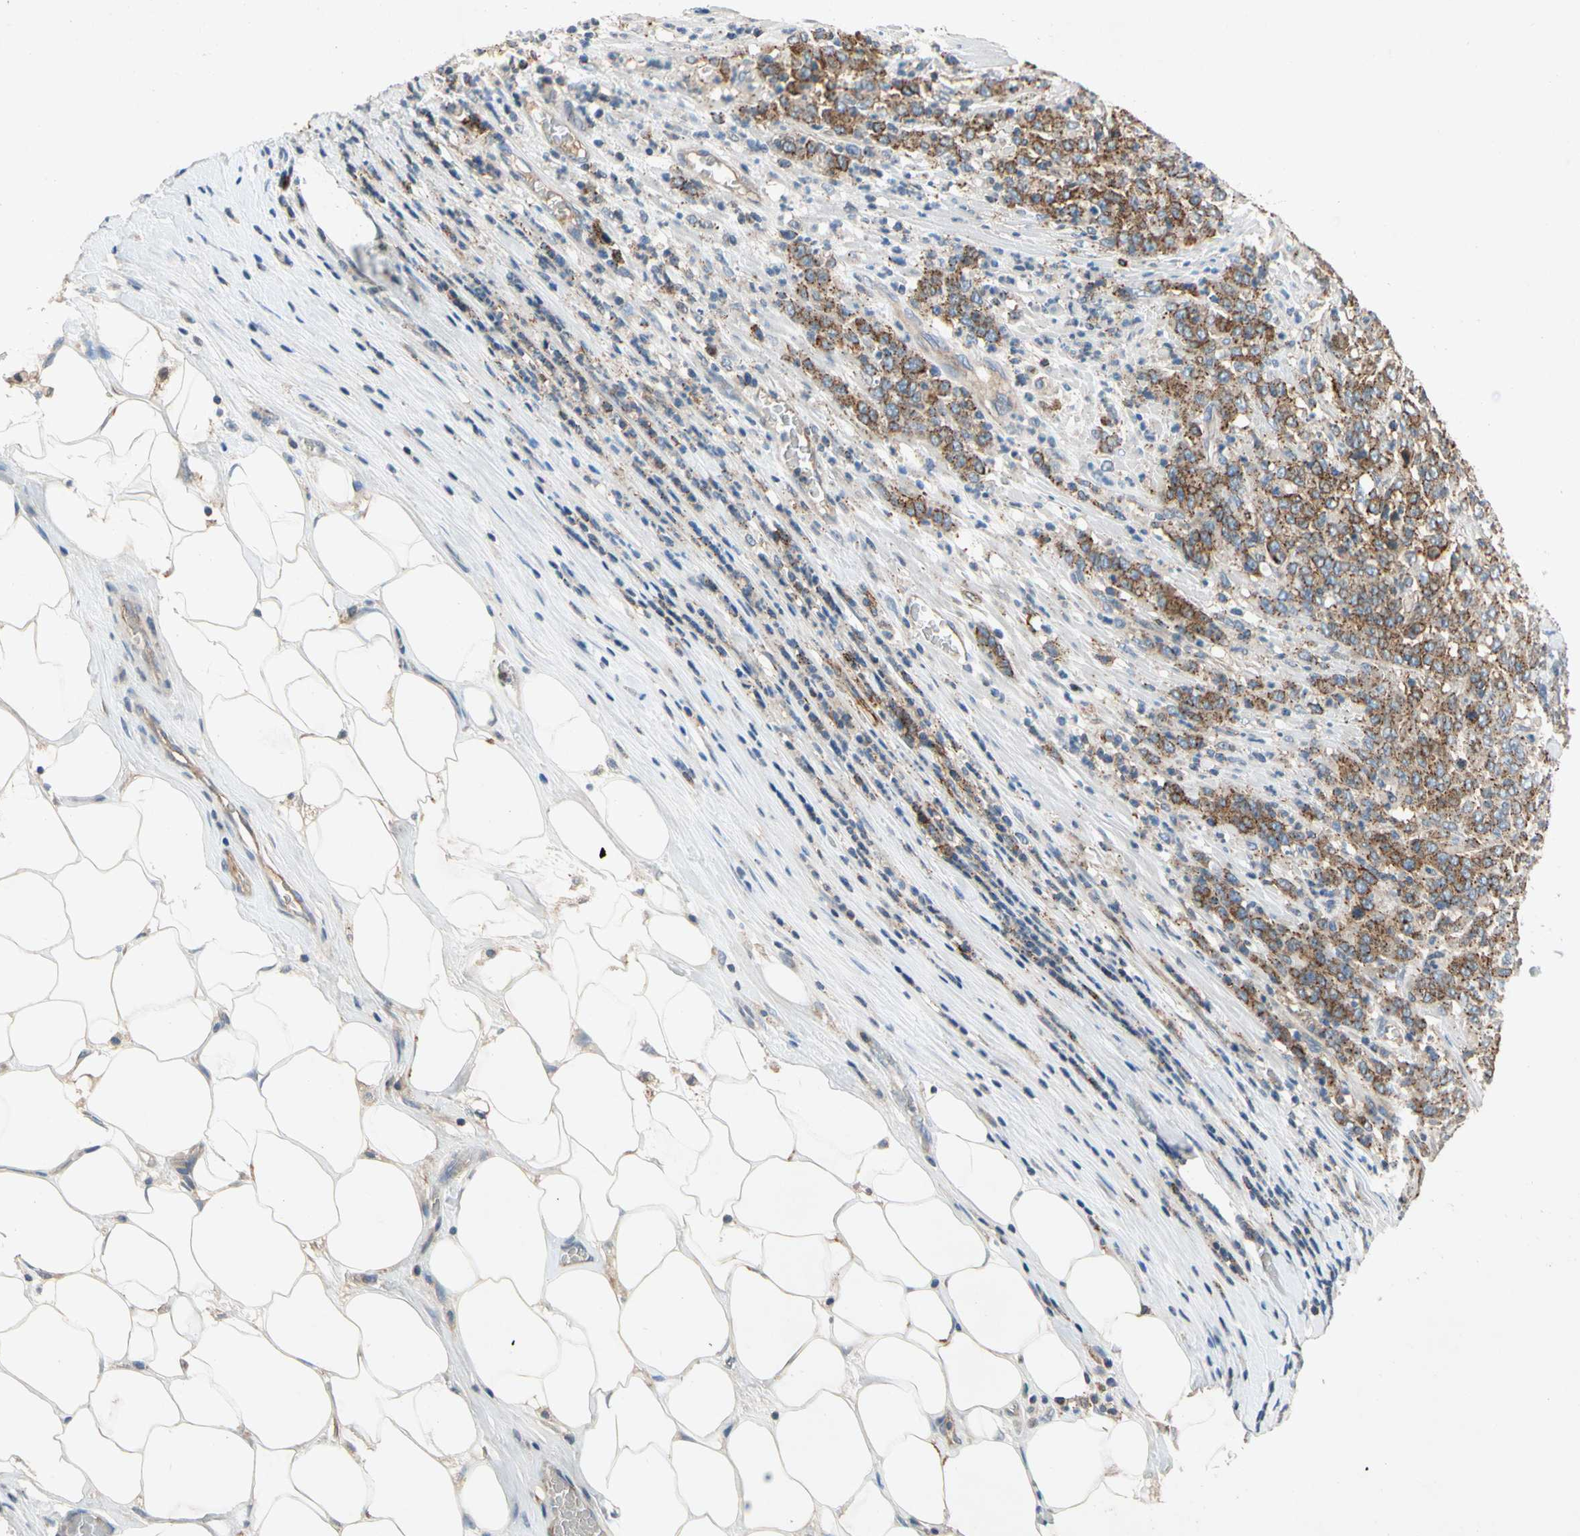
{"staining": {"intensity": "moderate", "quantity": ">75%", "location": "cytoplasmic/membranous"}, "tissue": "stomach cancer", "cell_type": "Tumor cells", "image_type": "cancer", "snomed": [{"axis": "morphology", "description": "Adenocarcinoma, NOS"}, {"axis": "topography", "description": "Stomach, lower"}], "caption": "Immunohistochemical staining of human stomach adenocarcinoma shows medium levels of moderate cytoplasmic/membranous staining in approximately >75% of tumor cells.", "gene": "NDFIP2", "patient": {"sex": "female", "age": 71}}